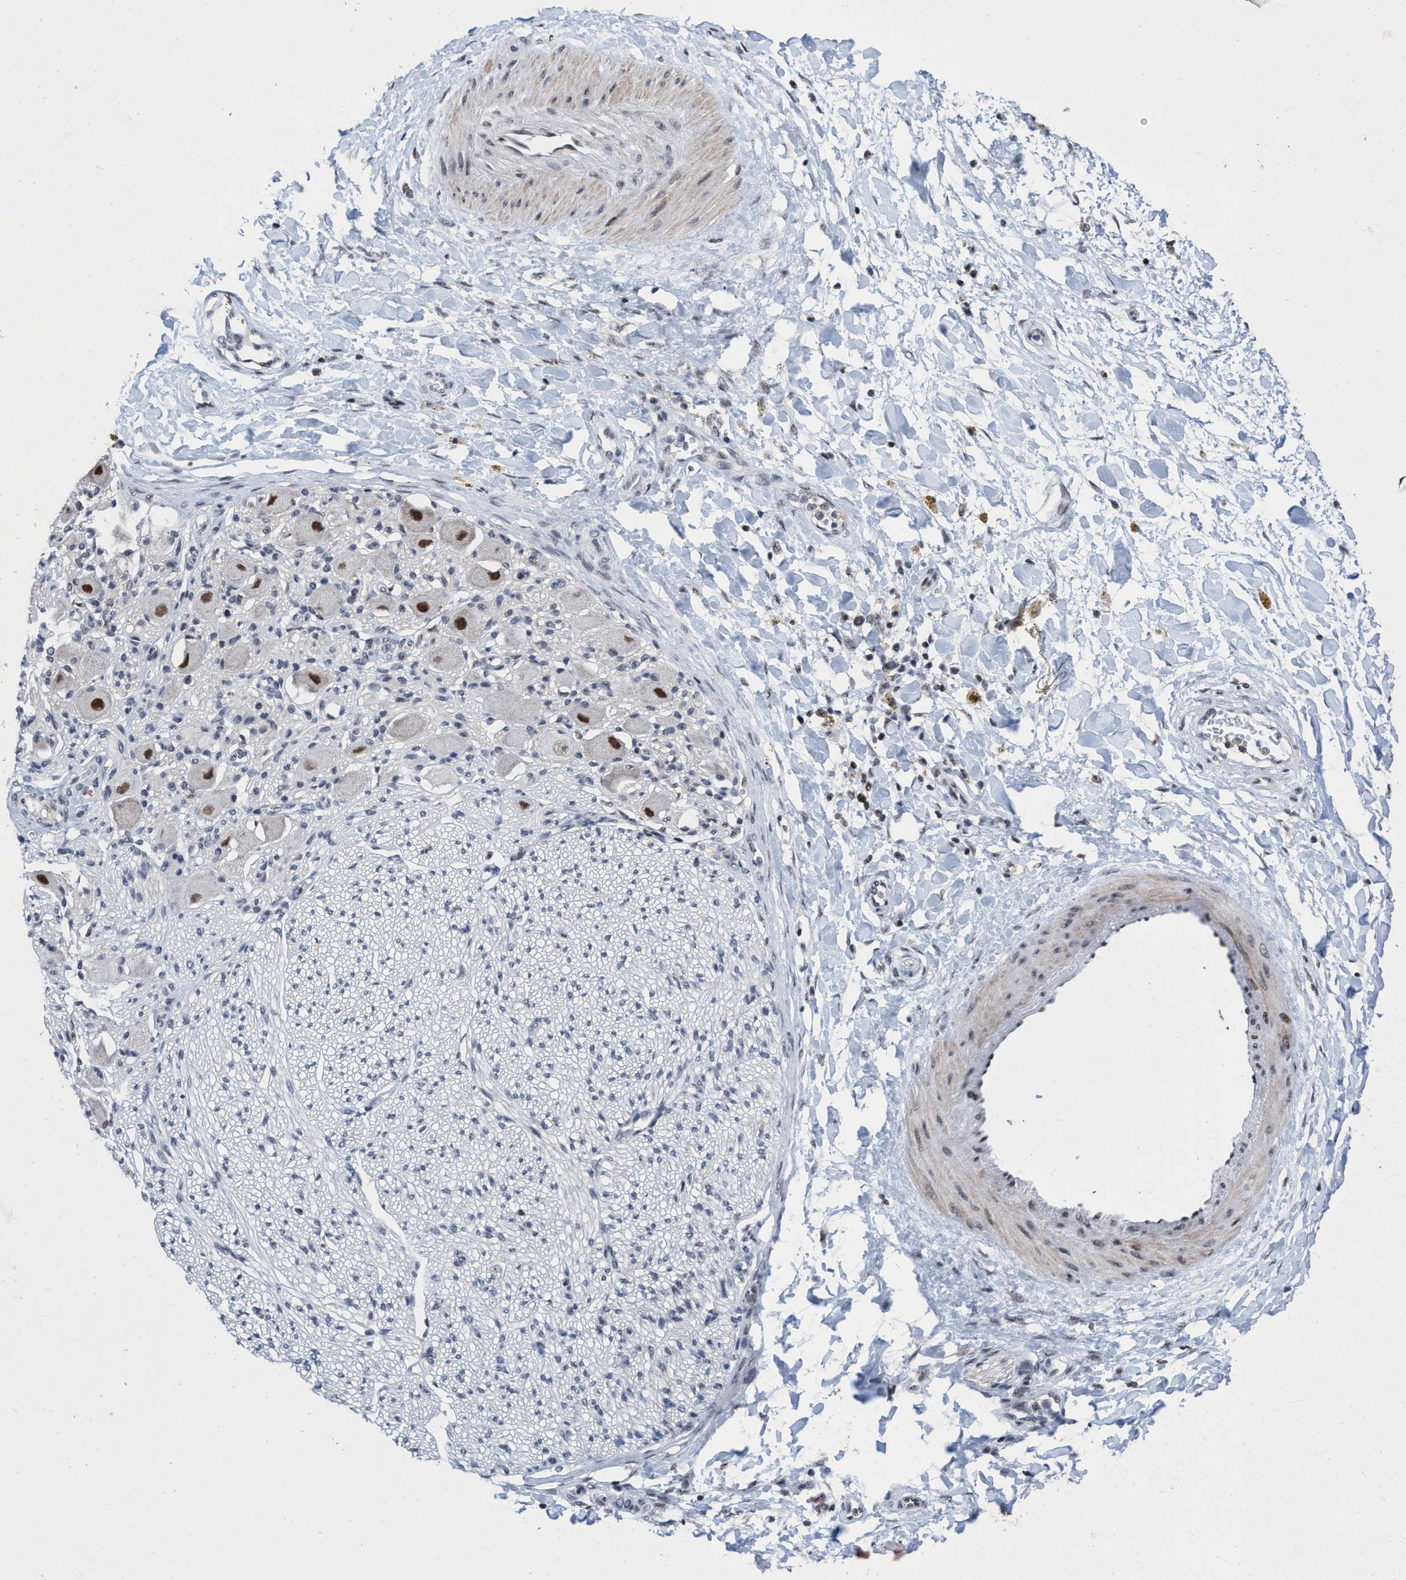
{"staining": {"intensity": "negative", "quantity": "none", "location": "none"}, "tissue": "soft tissue", "cell_type": "Chondrocytes", "image_type": "normal", "snomed": [{"axis": "morphology", "description": "Normal tissue, NOS"}, {"axis": "topography", "description": "Kidney"}, {"axis": "topography", "description": "Peripheral nerve tissue"}], "caption": "High power microscopy micrograph of an immunohistochemistry (IHC) image of unremarkable soft tissue, revealing no significant expression in chondrocytes. (DAB immunohistochemistry, high magnification).", "gene": "C9orf78", "patient": {"sex": "male", "age": 7}}